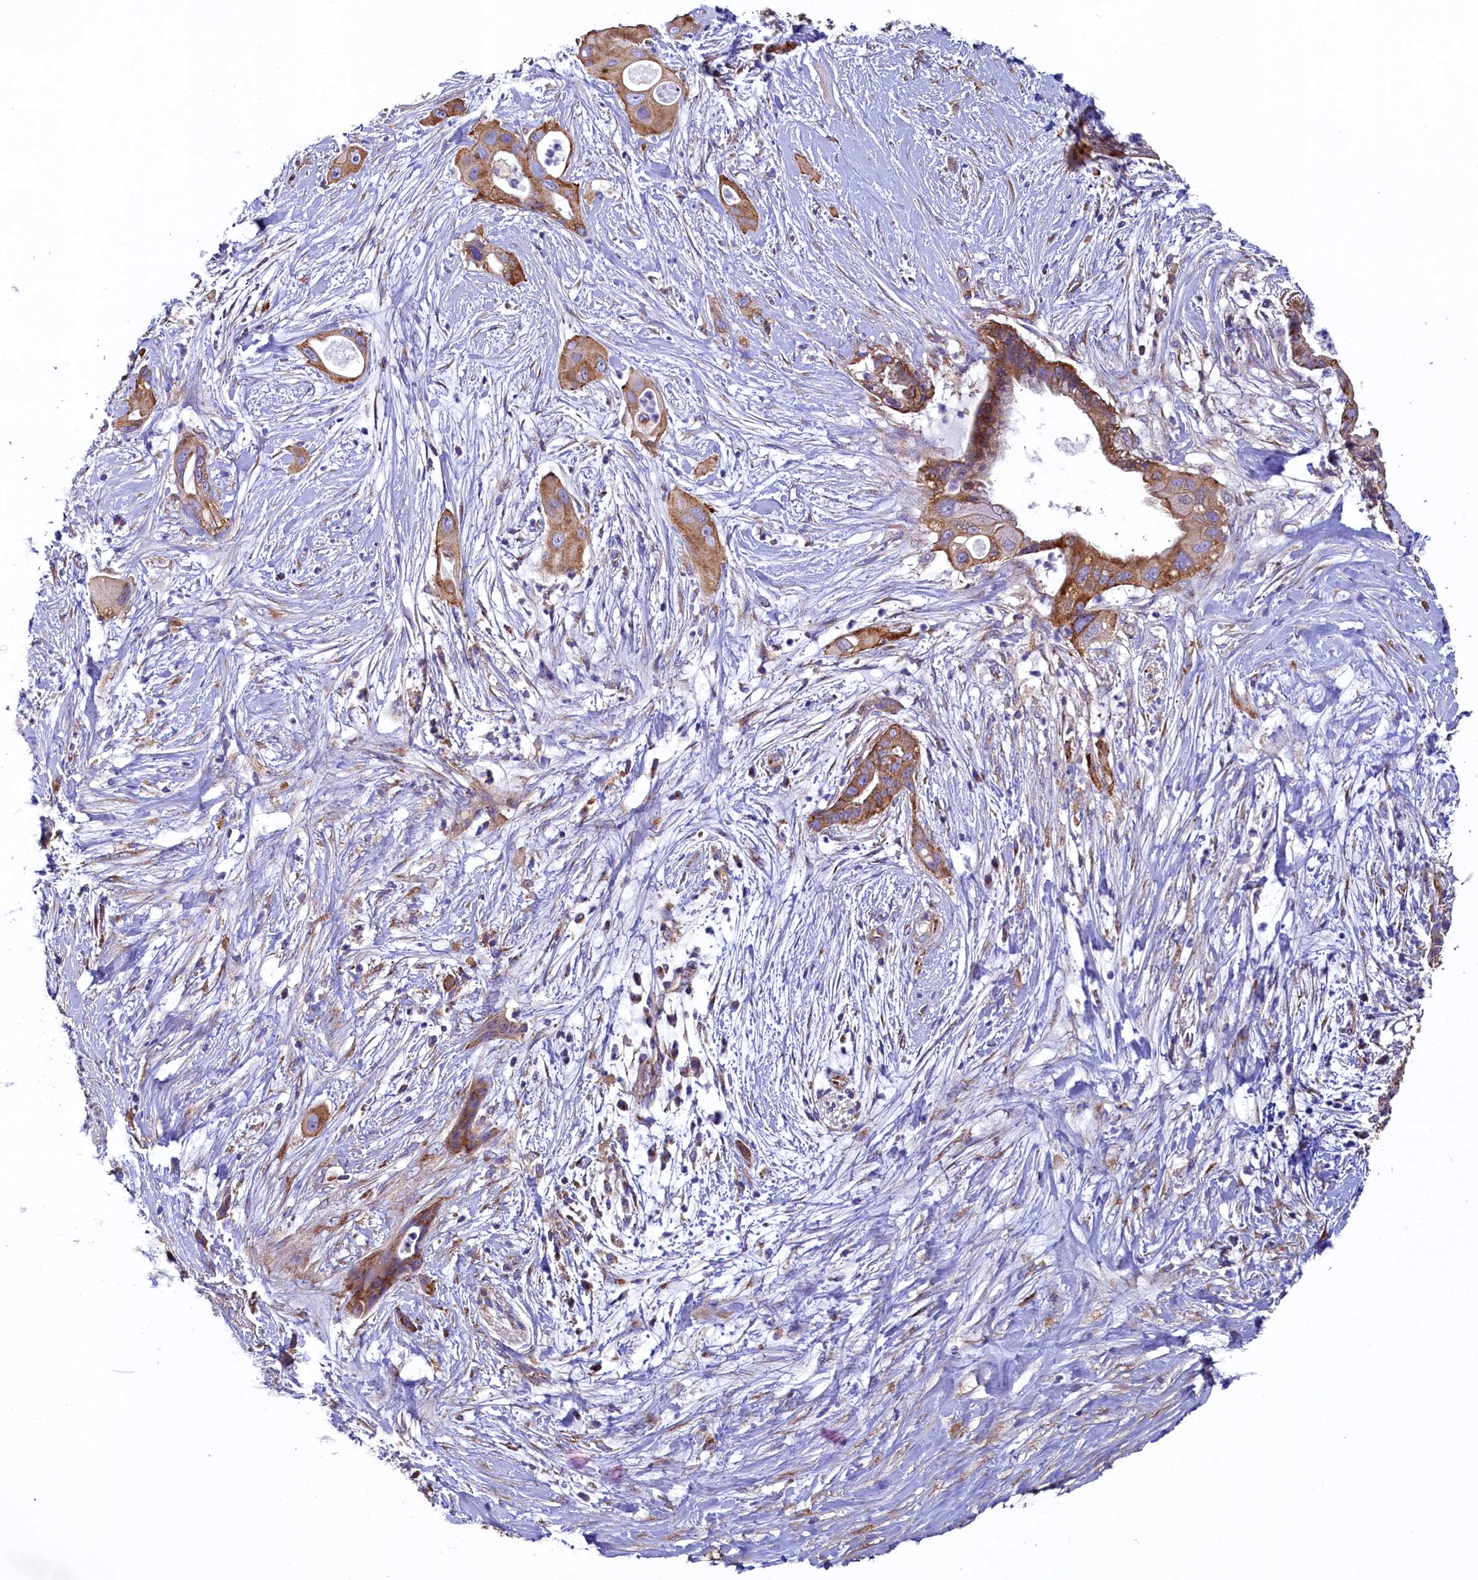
{"staining": {"intensity": "moderate", "quantity": ">75%", "location": "cytoplasmic/membranous"}, "tissue": "pancreatic cancer", "cell_type": "Tumor cells", "image_type": "cancer", "snomed": [{"axis": "morphology", "description": "Adenocarcinoma, NOS"}, {"axis": "topography", "description": "Pancreas"}], "caption": "Immunohistochemical staining of human pancreatic adenocarcinoma exhibits medium levels of moderate cytoplasmic/membranous protein staining in approximately >75% of tumor cells. The staining is performed using DAB brown chromogen to label protein expression. The nuclei are counter-stained blue using hematoxylin.", "gene": "GPR21", "patient": {"sex": "male", "age": 59}}